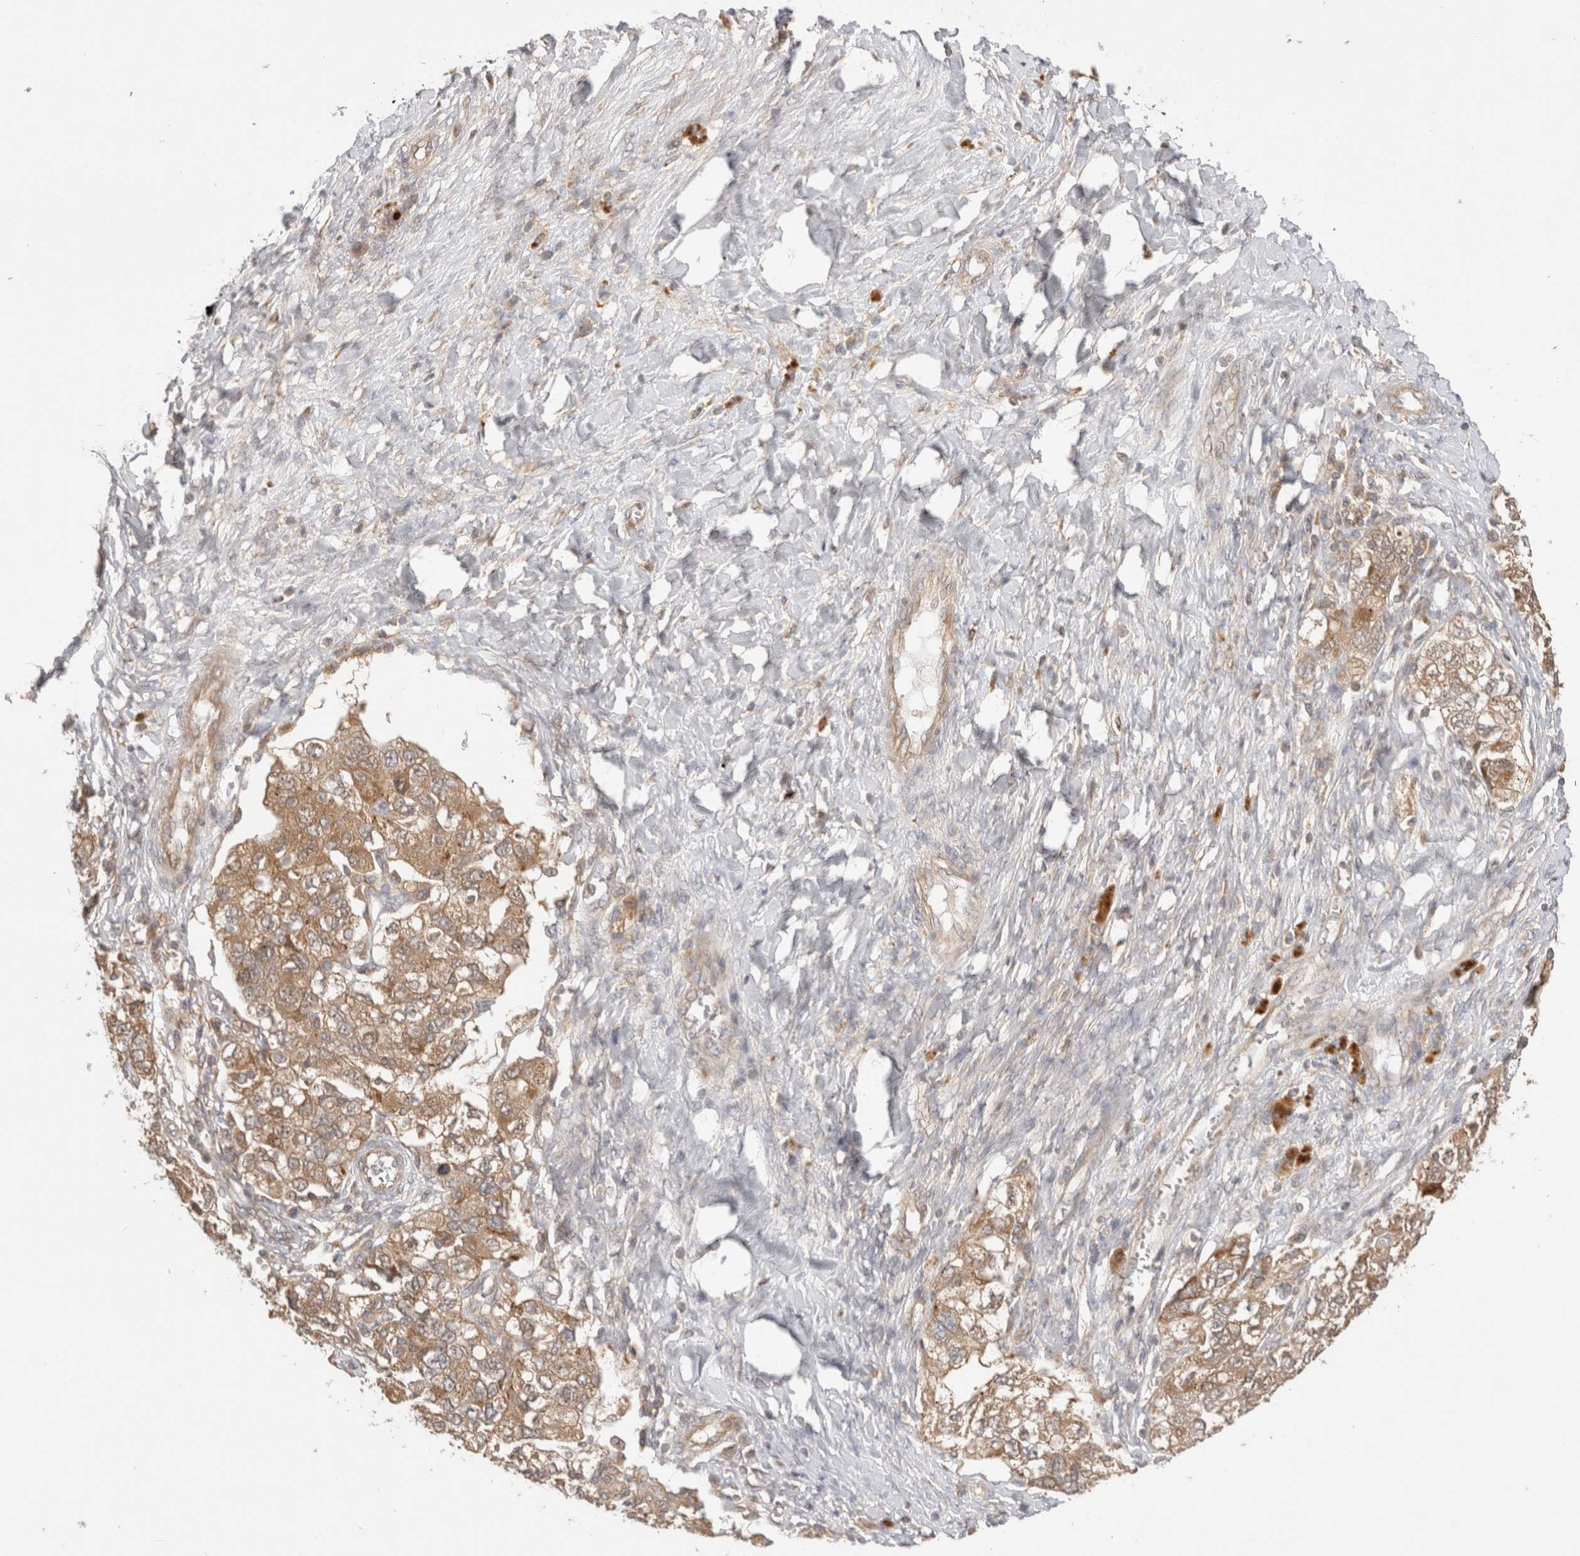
{"staining": {"intensity": "moderate", "quantity": ">75%", "location": "cytoplasmic/membranous"}, "tissue": "ovarian cancer", "cell_type": "Tumor cells", "image_type": "cancer", "snomed": [{"axis": "morphology", "description": "Carcinoma, NOS"}, {"axis": "morphology", "description": "Cystadenocarcinoma, serous, NOS"}, {"axis": "topography", "description": "Ovary"}], "caption": "Immunohistochemistry (IHC) histopathology image of human carcinoma (ovarian) stained for a protein (brown), which reveals medium levels of moderate cytoplasmic/membranous positivity in approximately >75% of tumor cells.", "gene": "VPS28", "patient": {"sex": "female", "age": 69}}